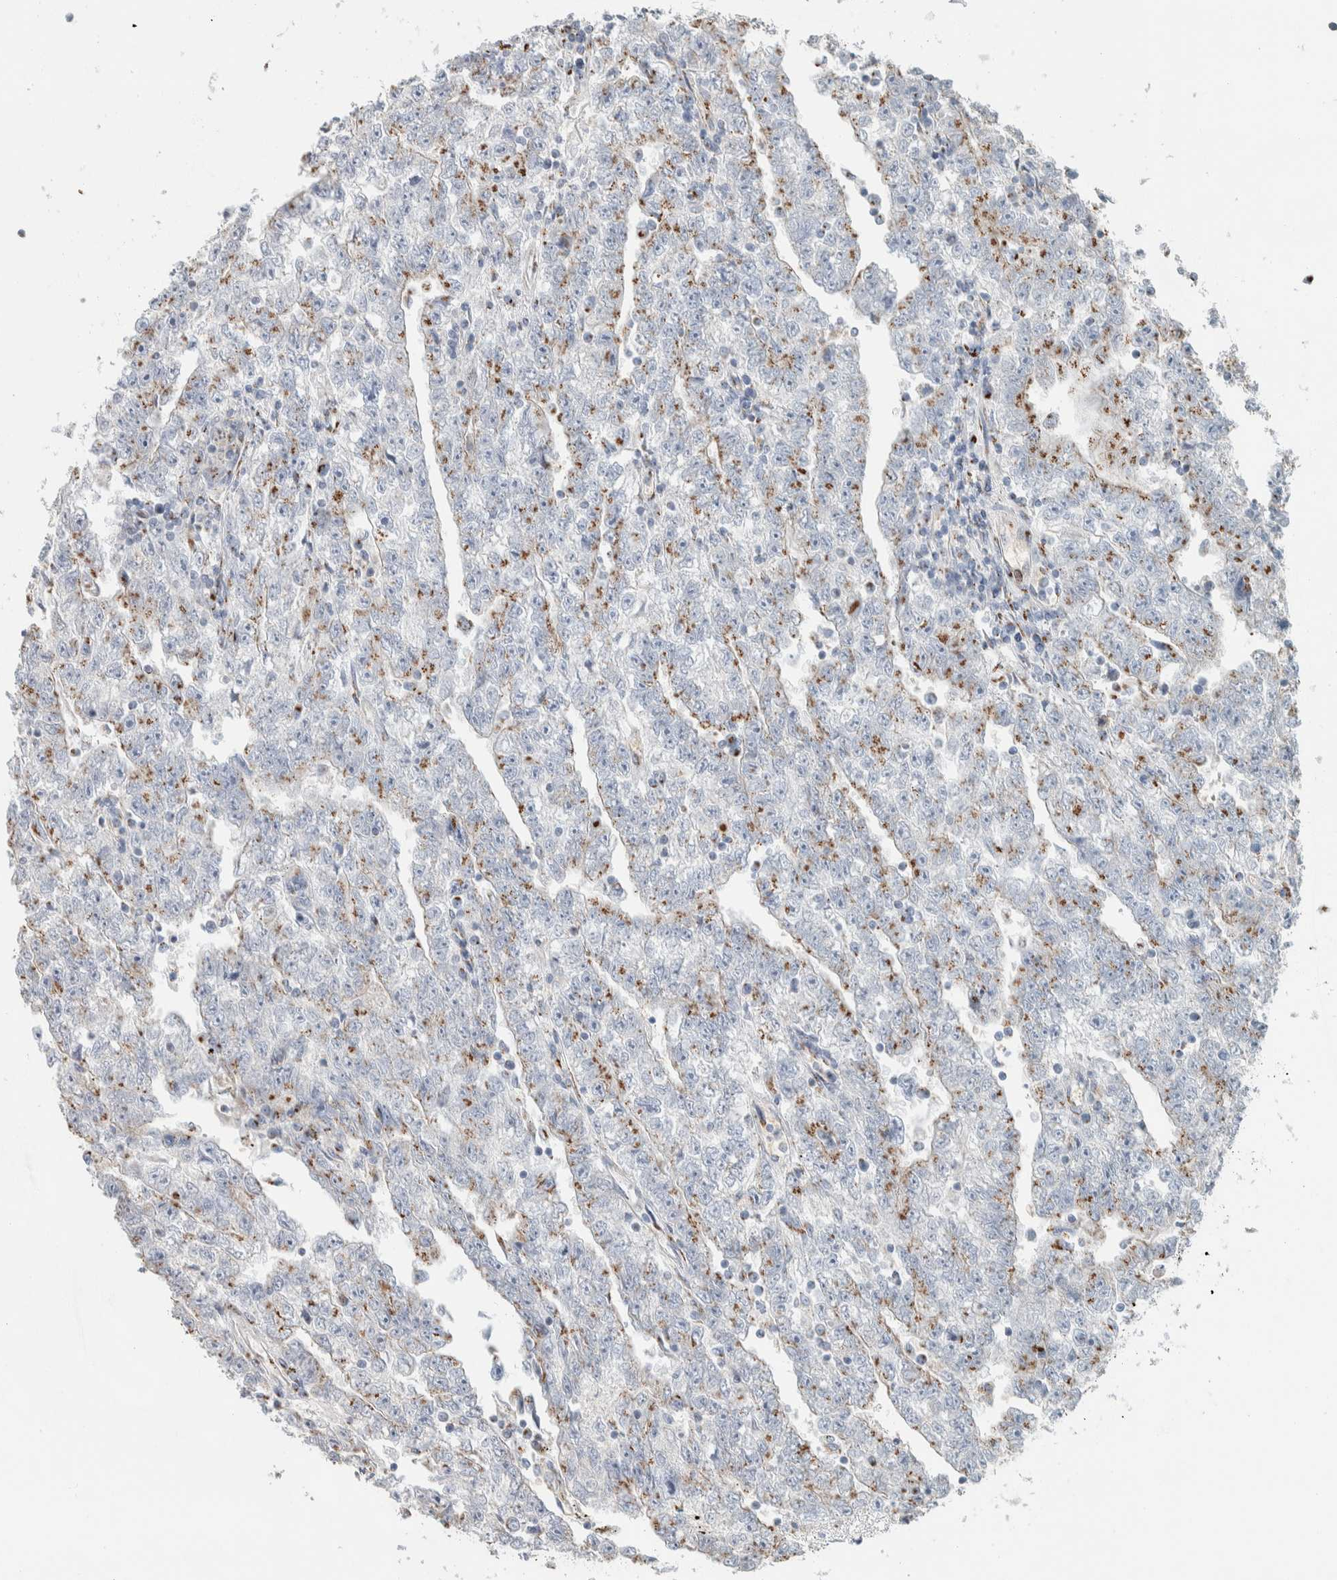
{"staining": {"intensity": "moderate", "quantity": "25%-75%", "location": "cytoplasmic/membranous"}, "tissue": "testis cancer", "cell_type": "Tumor cells", "image_type": "cancer", "snomed": [{"axis": "morphology", "description": "Carcinoma, Embryonal, NOS"}, {"axis": "topography", "description": "Testis"}], "caption": "Tumor cells demonstrate moderate cytoplasmic/membranous expression in approximately 25%-75% of cells in testis cancer.", "gene": "SLC38A10", "patient": {"sex": "male", "age": 25}}